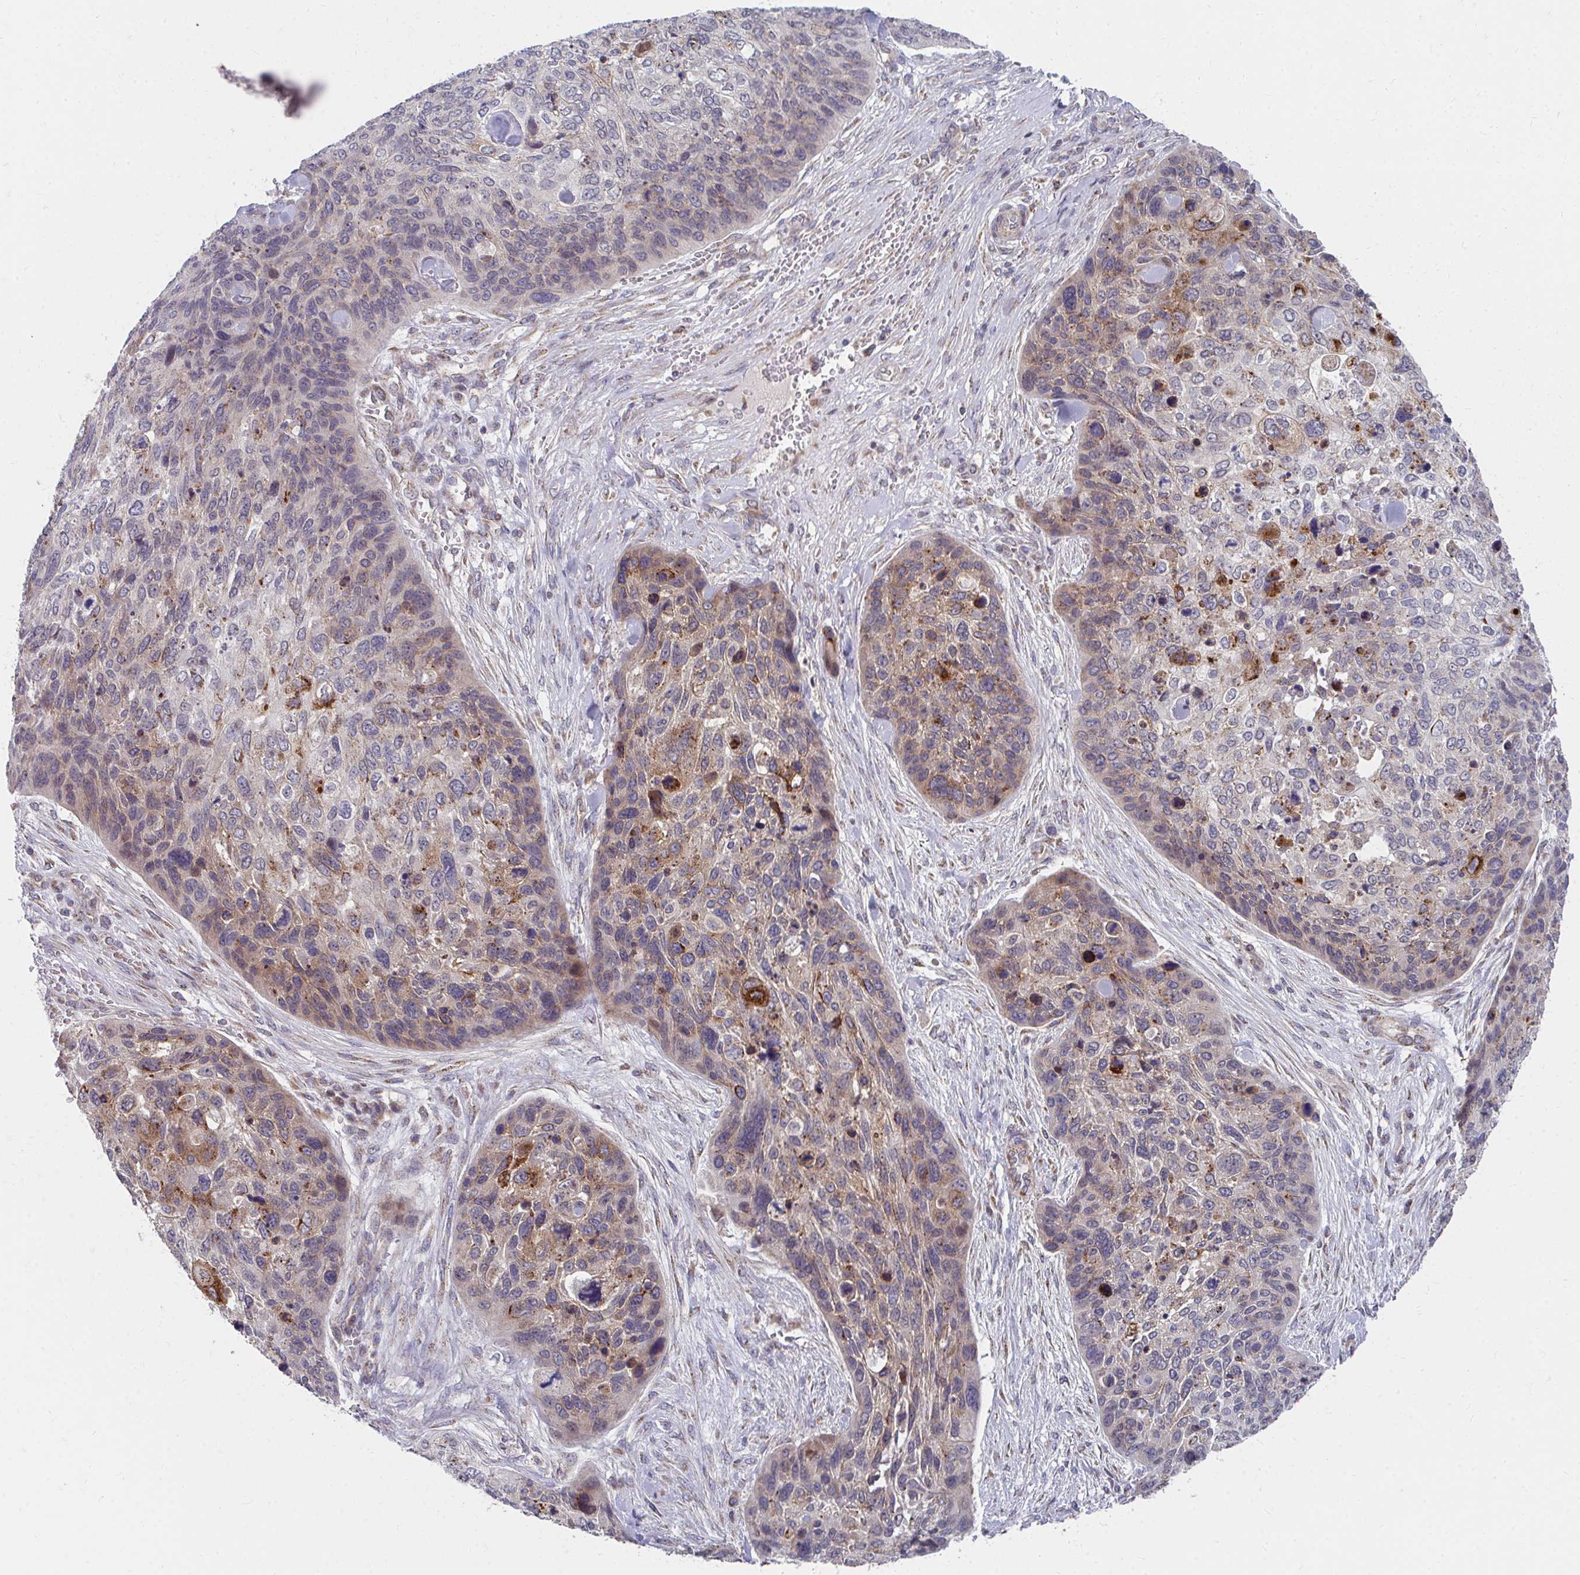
{"staining": {"intensity": "moderate", "quantity": "25%-75%", "location": "cytoplasmic/membranous"}, "tissue": "skin cancer", "cell_type": "Tumor cells", "image_type": "cancer", "snomed": [{"axis": "morphology", "description": "Basal cell carcinoma"}, {"axis": "topography", "description": "Skin"}], "caption": "Skin basal cell carcinoma stained with immunohistochemistry (IHC) displays moderate cytoplasmic/membranous positivity in about 25%-75% of tumor cells. Using DAB (brown) and hematoxylin (blue) stains, captured at high magnification using brightfield microscopy.", "gene": "PEX3", "patient": {"sex": "female", "age": 74}}